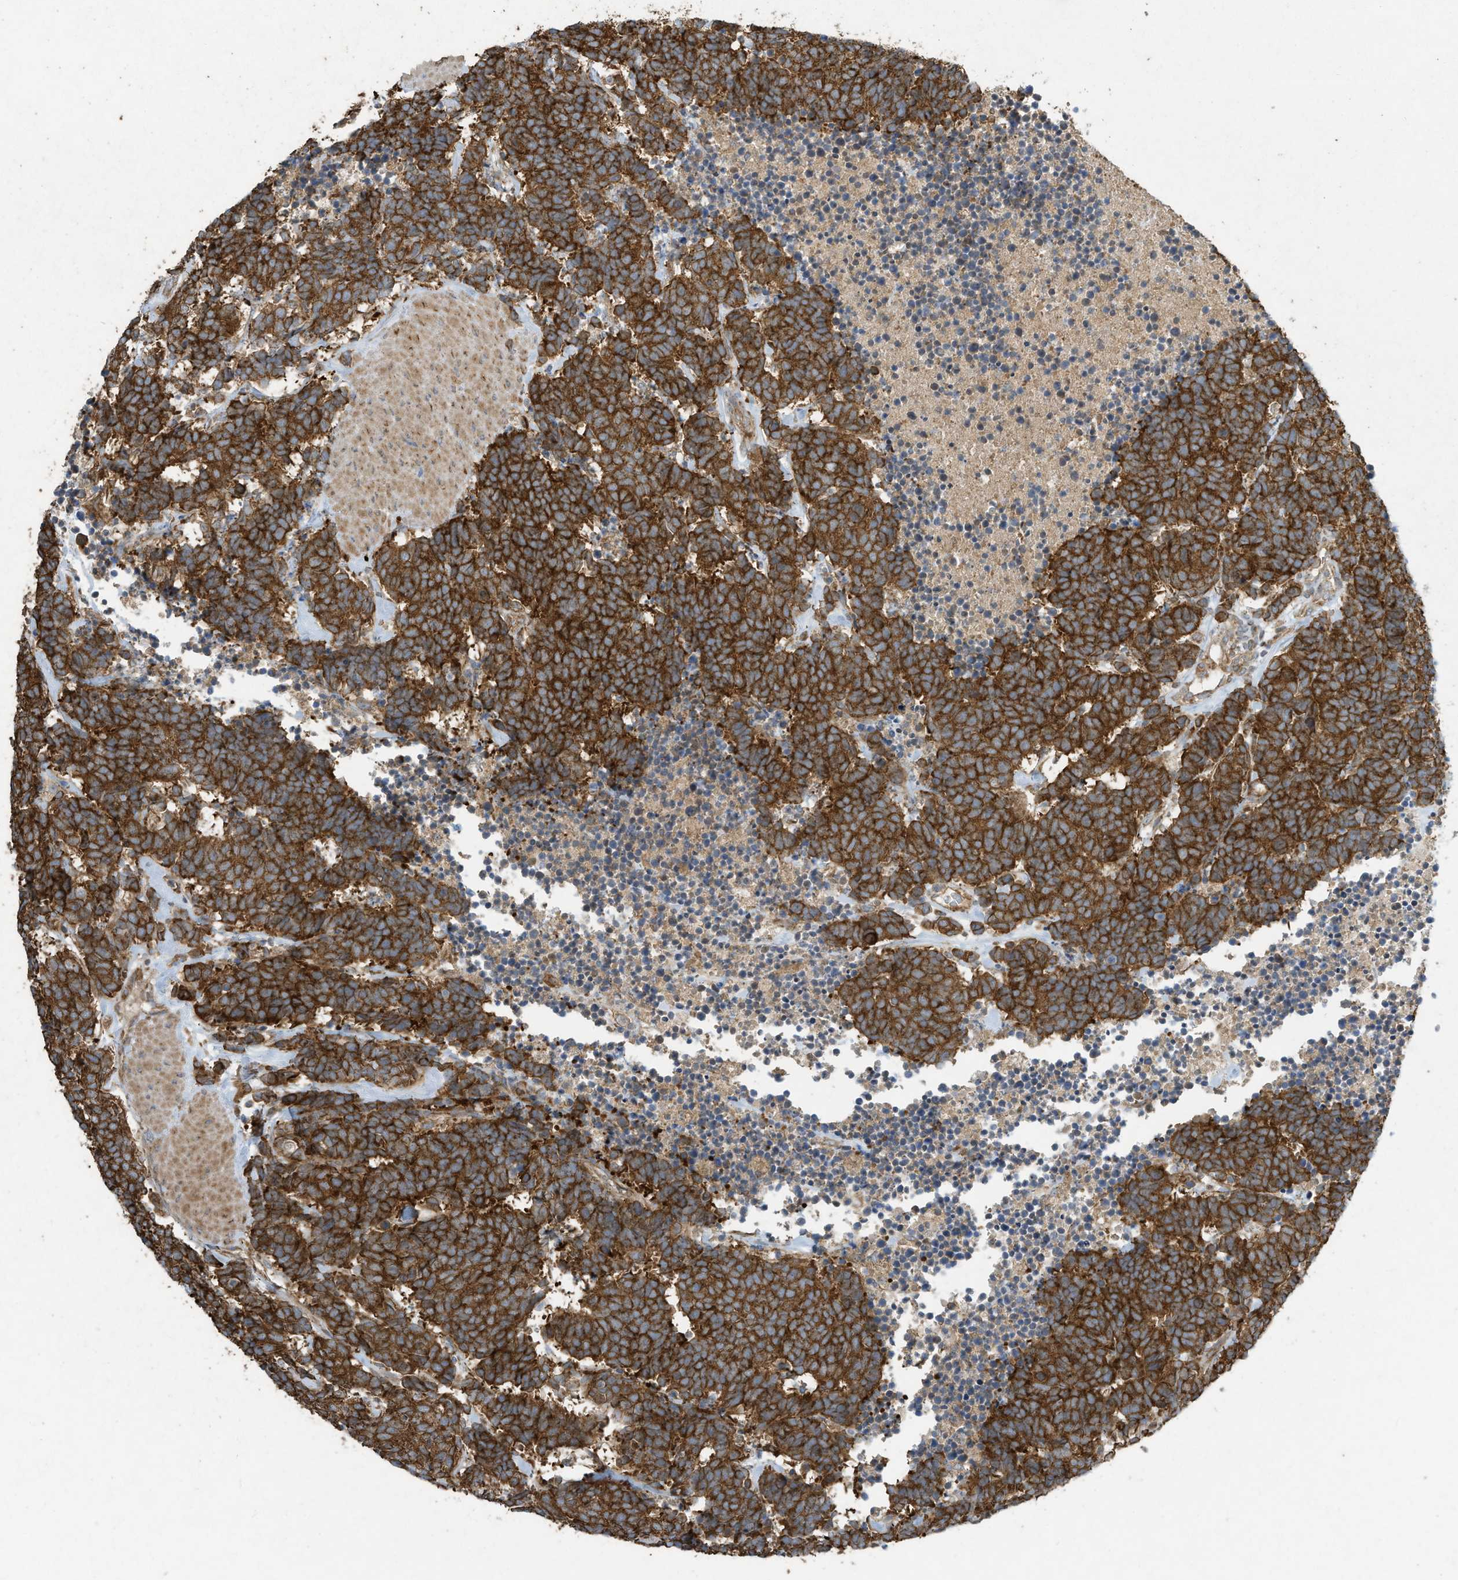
{"staining": {"intensity": "strong", "quantity": ">75%", "location": "cytoplasmic/membranous"}, "tissue": "carcinoid", "cell_type": "Tumor cells", "image_type": "cancer", "snomed": [{"axis": "morphology", "description": "Carcinoma, NOS"}, {"axis": "morphology", "description": "Carcinoid, malignant, NOS"}, {"axis": "topography", "description": "Urinary bladder"}], "caption": "Brown immunohistochemical staining in human carcinoid shows strong cytoplasmic/membranous expression in about >75% of tumor cells.", "gene": "SYNJ2", "patient": {"sex": "male", "age": 57}}